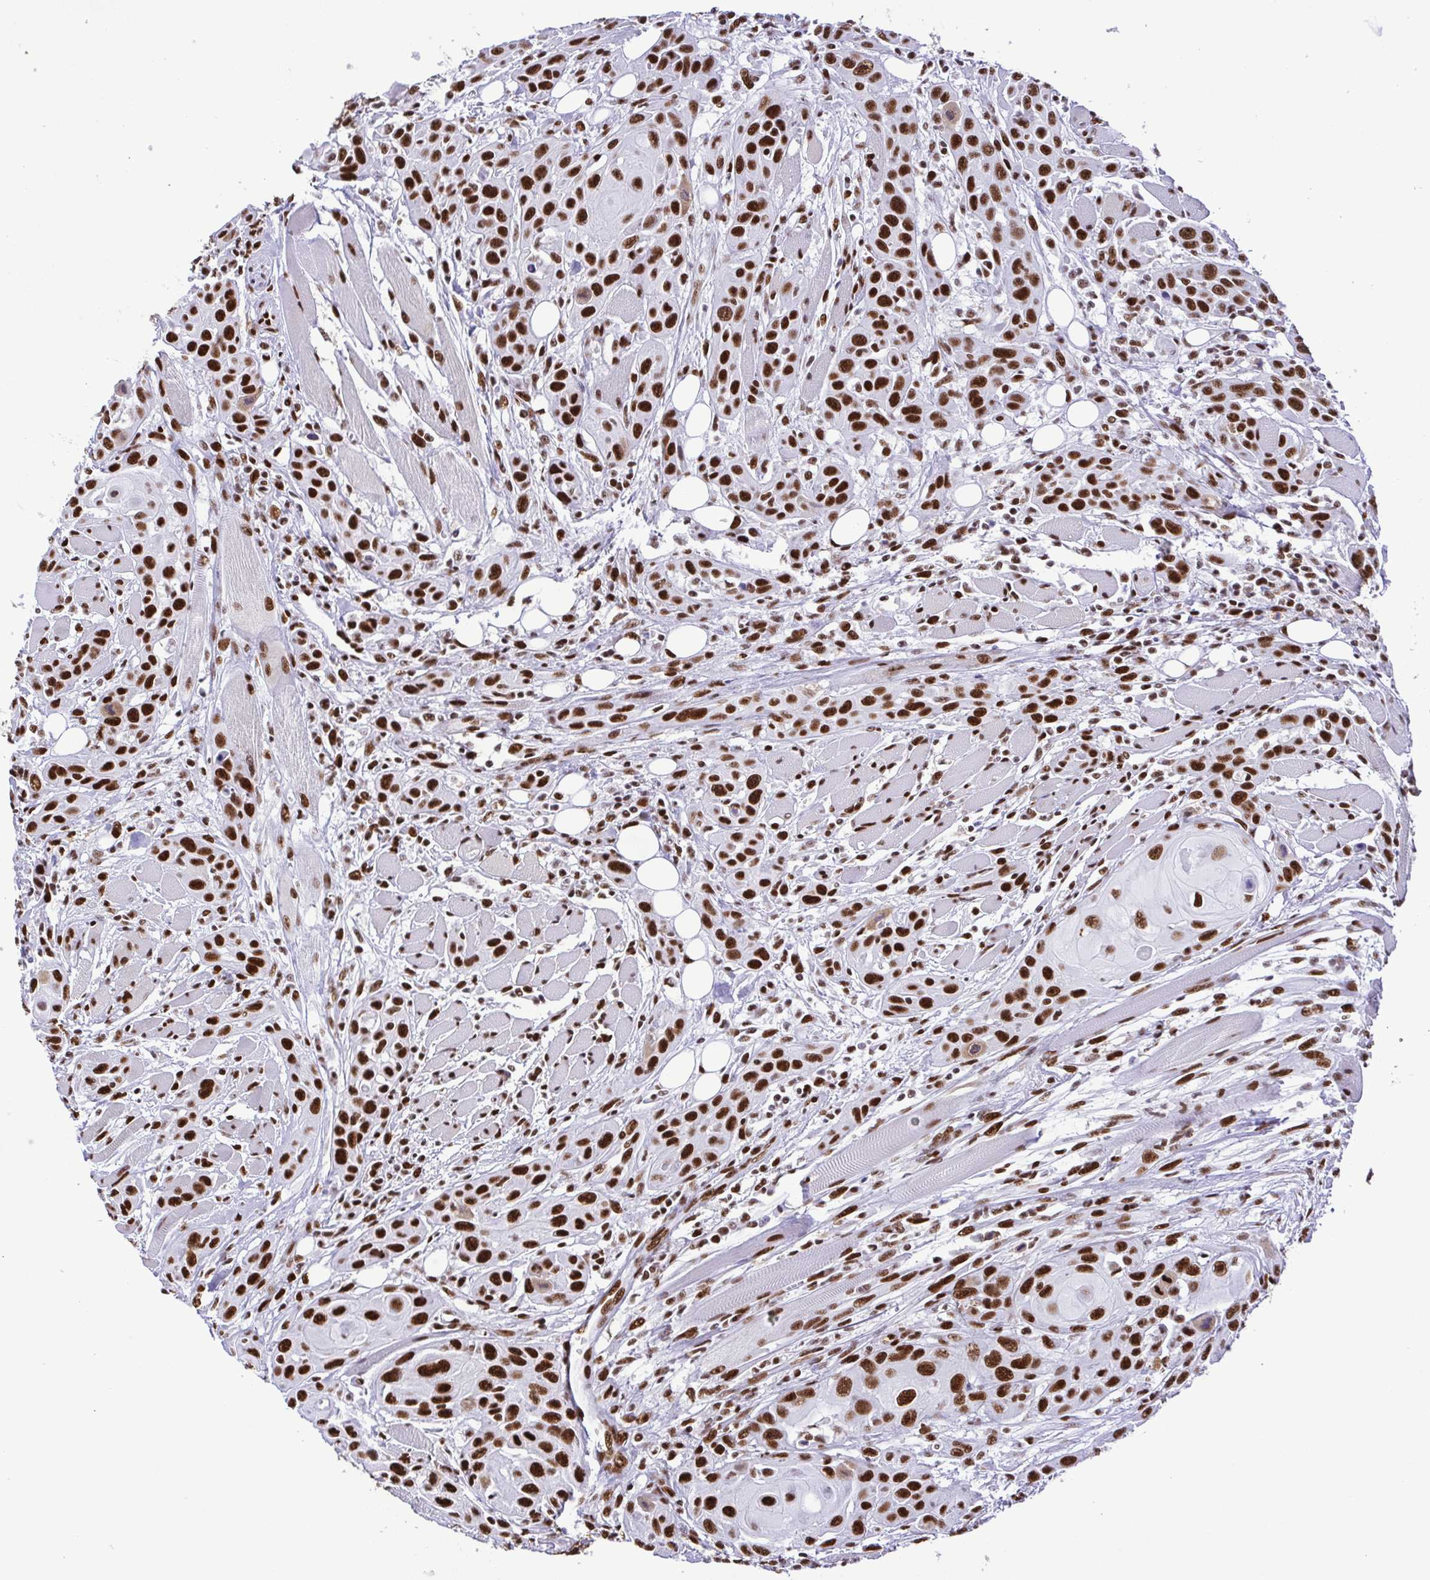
{"staining": {"intensity": "strong", "quantity": ">75%", "location": "nuclear"}, "tissue": "head and neck cancer", "cell_type": "Tumor cells", "image_type": "cancer", "snomed": [{"axis": "morphology", "description": "Squamous cell carcinoma, NOS"}, {"axis": "topography", "description": "Head-Neck"}], "caption": "An image of head and neck squamous cell carcinoma stained for a protein reveals strong nuclear brown staining in tumor cells. The staining was performed using DAB, with brown indicating positive protein expression. Nuclei are stained blue with hematoxylin.", "gene": "TRIM28", "patient": {"sex": "female", "age": 80}}